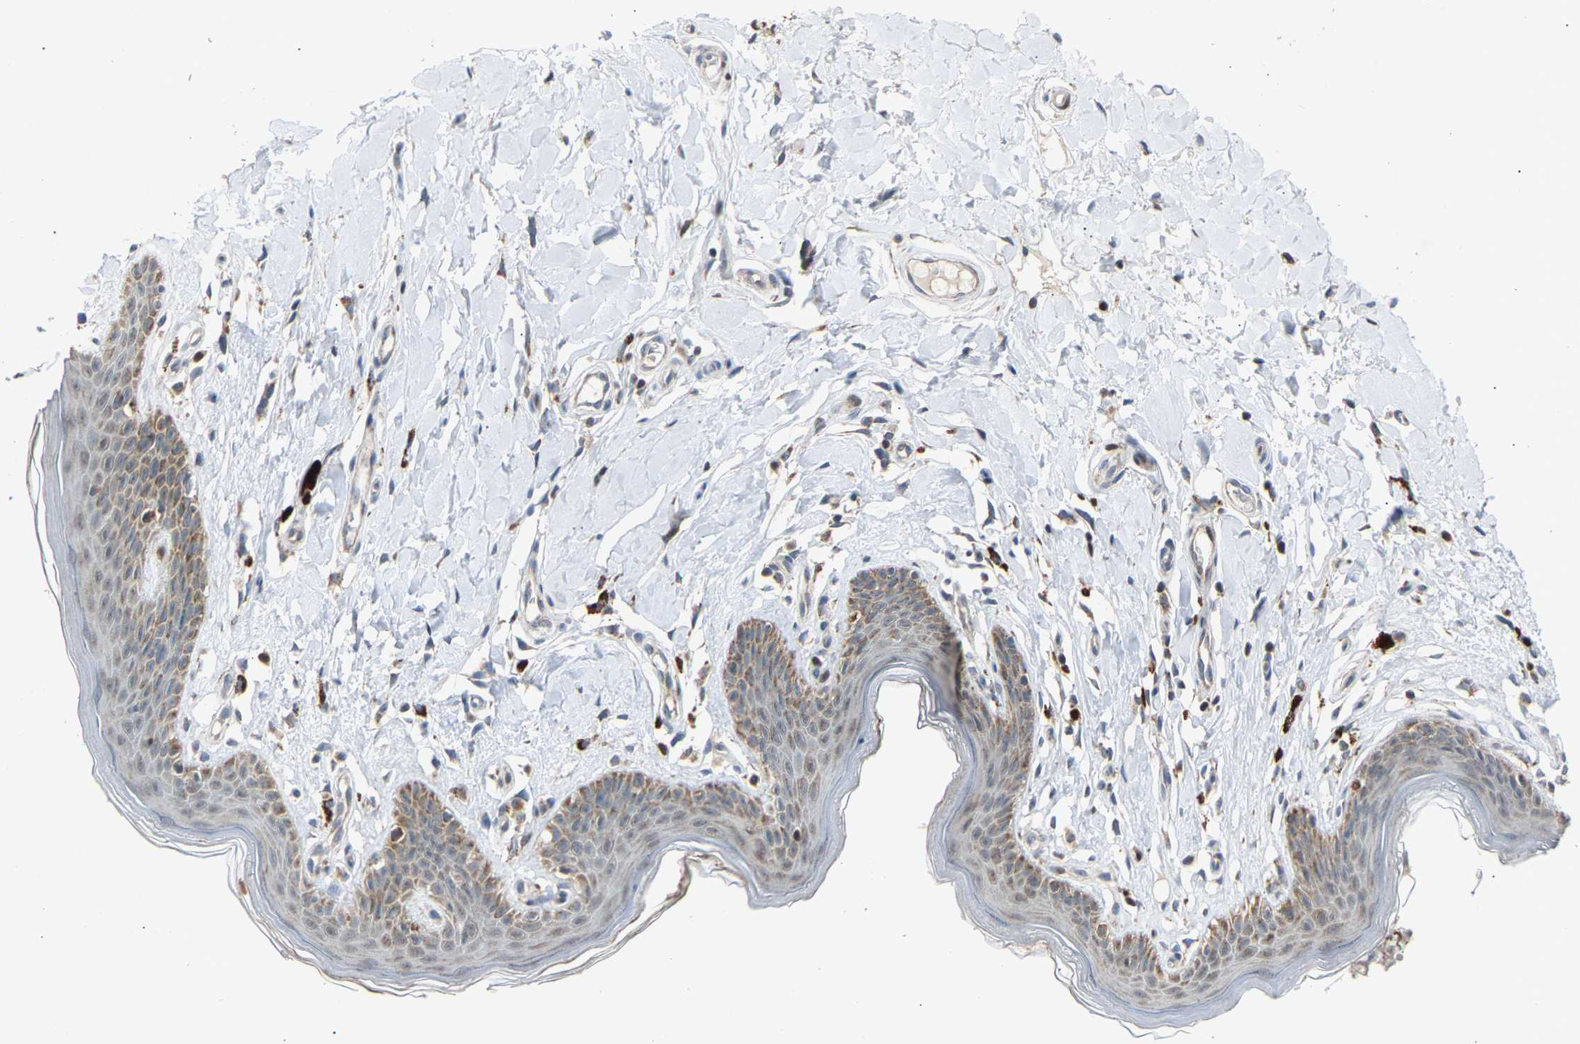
{"staining": {"intensity": "moderate", "quantity": "<25%", "location": "cytoplasmic/membranous"}, "tissue": "skin", "cell_type": "Epidermal cells", "image_type": "normal", "snomed": [{"axis": "morphology", "description": "Normal tissue, NOS"}, {"axis": "topography", "description": "Vulva"}], "caption": "Brown immunohistochemical staining in benign human skin shows moderate cytoplasmic/membranous staining in approximately <25% of epidermal cells.", "gene": "SLIRP", "patient": {"sex": "female", "age": 66}}